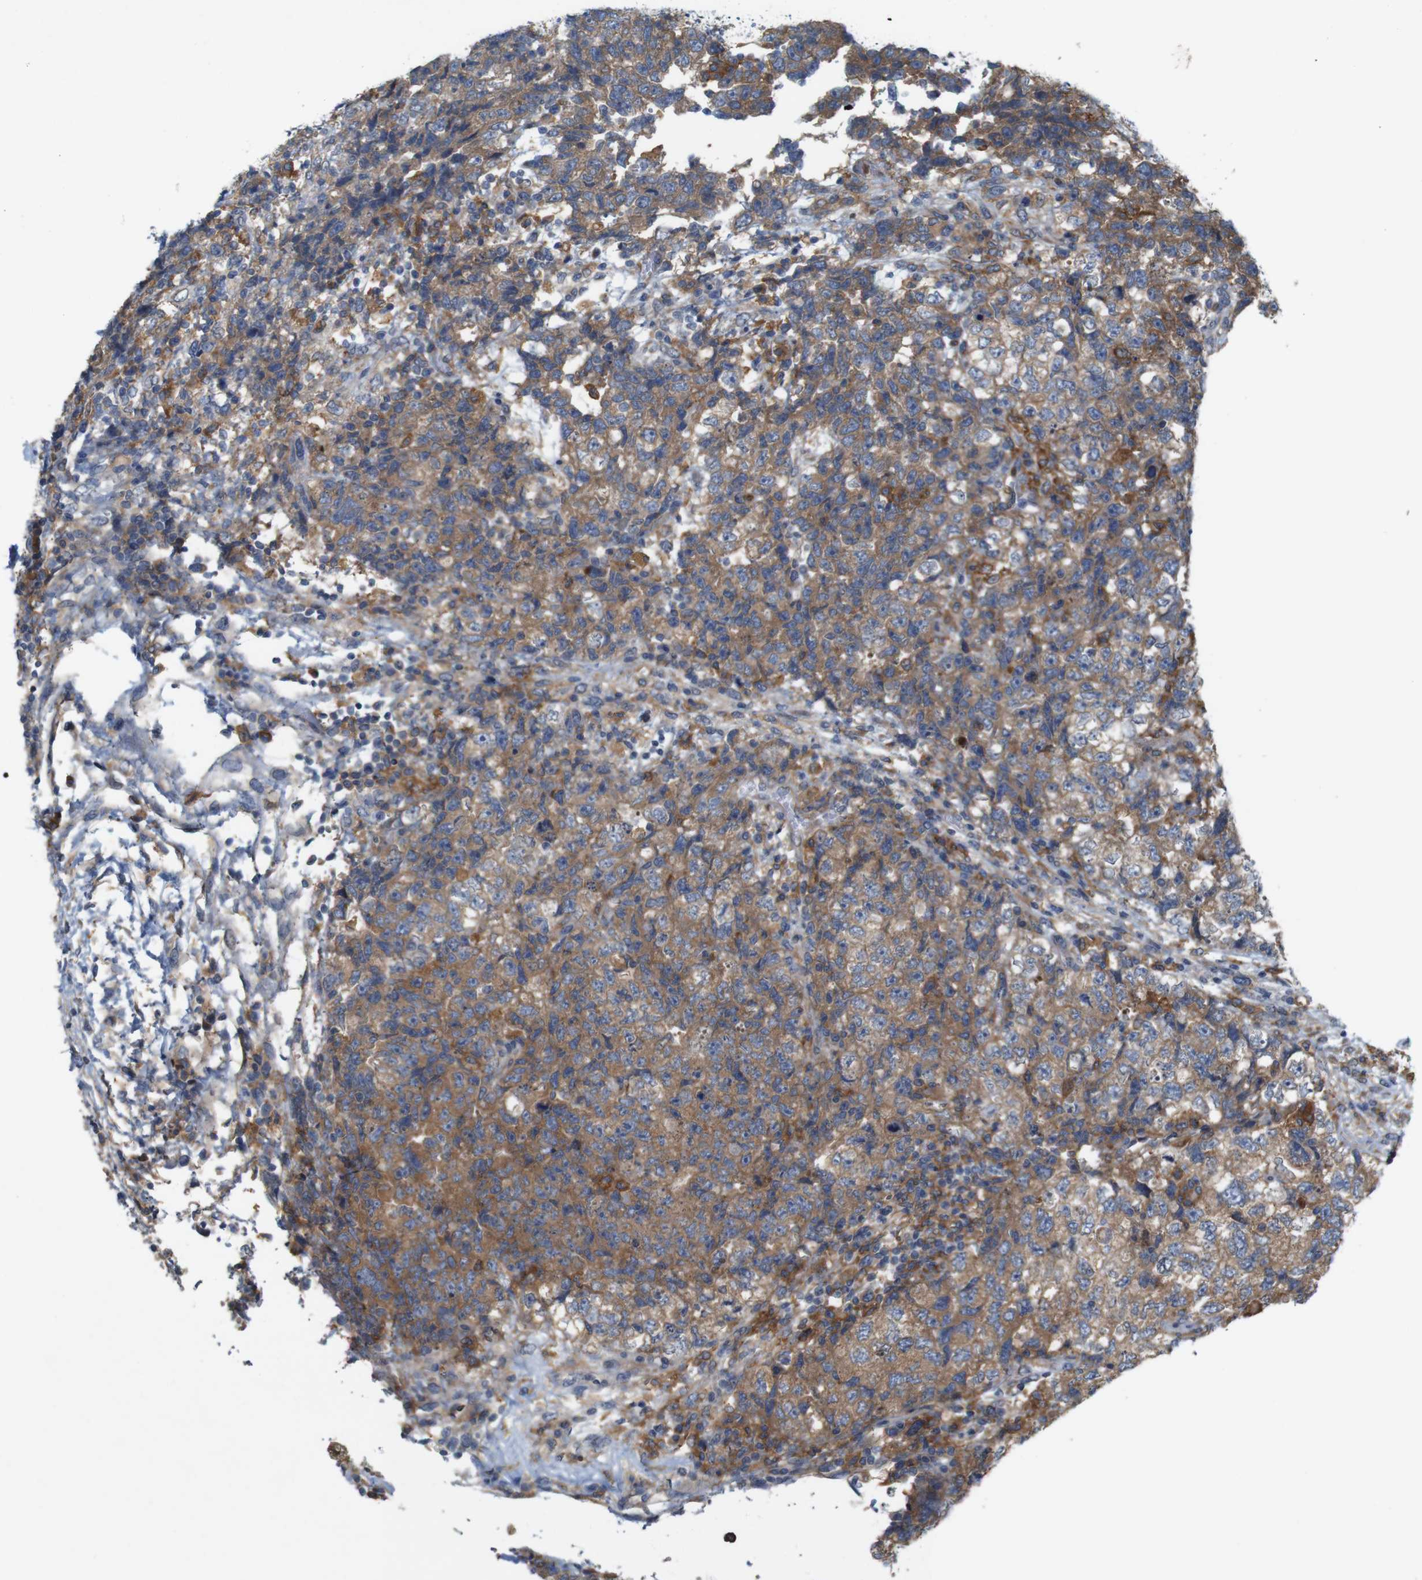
{"staining": {"intensity": "moderate", "quantity": ">75%", "location": "cytoplasmic/membranous"}, "tissue": "testis cancer", "cell_type": "Tumor cells", "image_type": "cancer", "snomed": [{"axis": "morphology", "description": "Carcinoma, Embryonal, NOS"}, {"axis": "topography", "description": "Testis"}], "caption": "Moderate cytoplasmic/membranous positivity for a protein is present in approximately >75% of tumor cells of testis cancer (embryonal carcinoma) using IHC.", "gene": "SIGLEC8", "patient": {"sex": "male", "age": 36}}